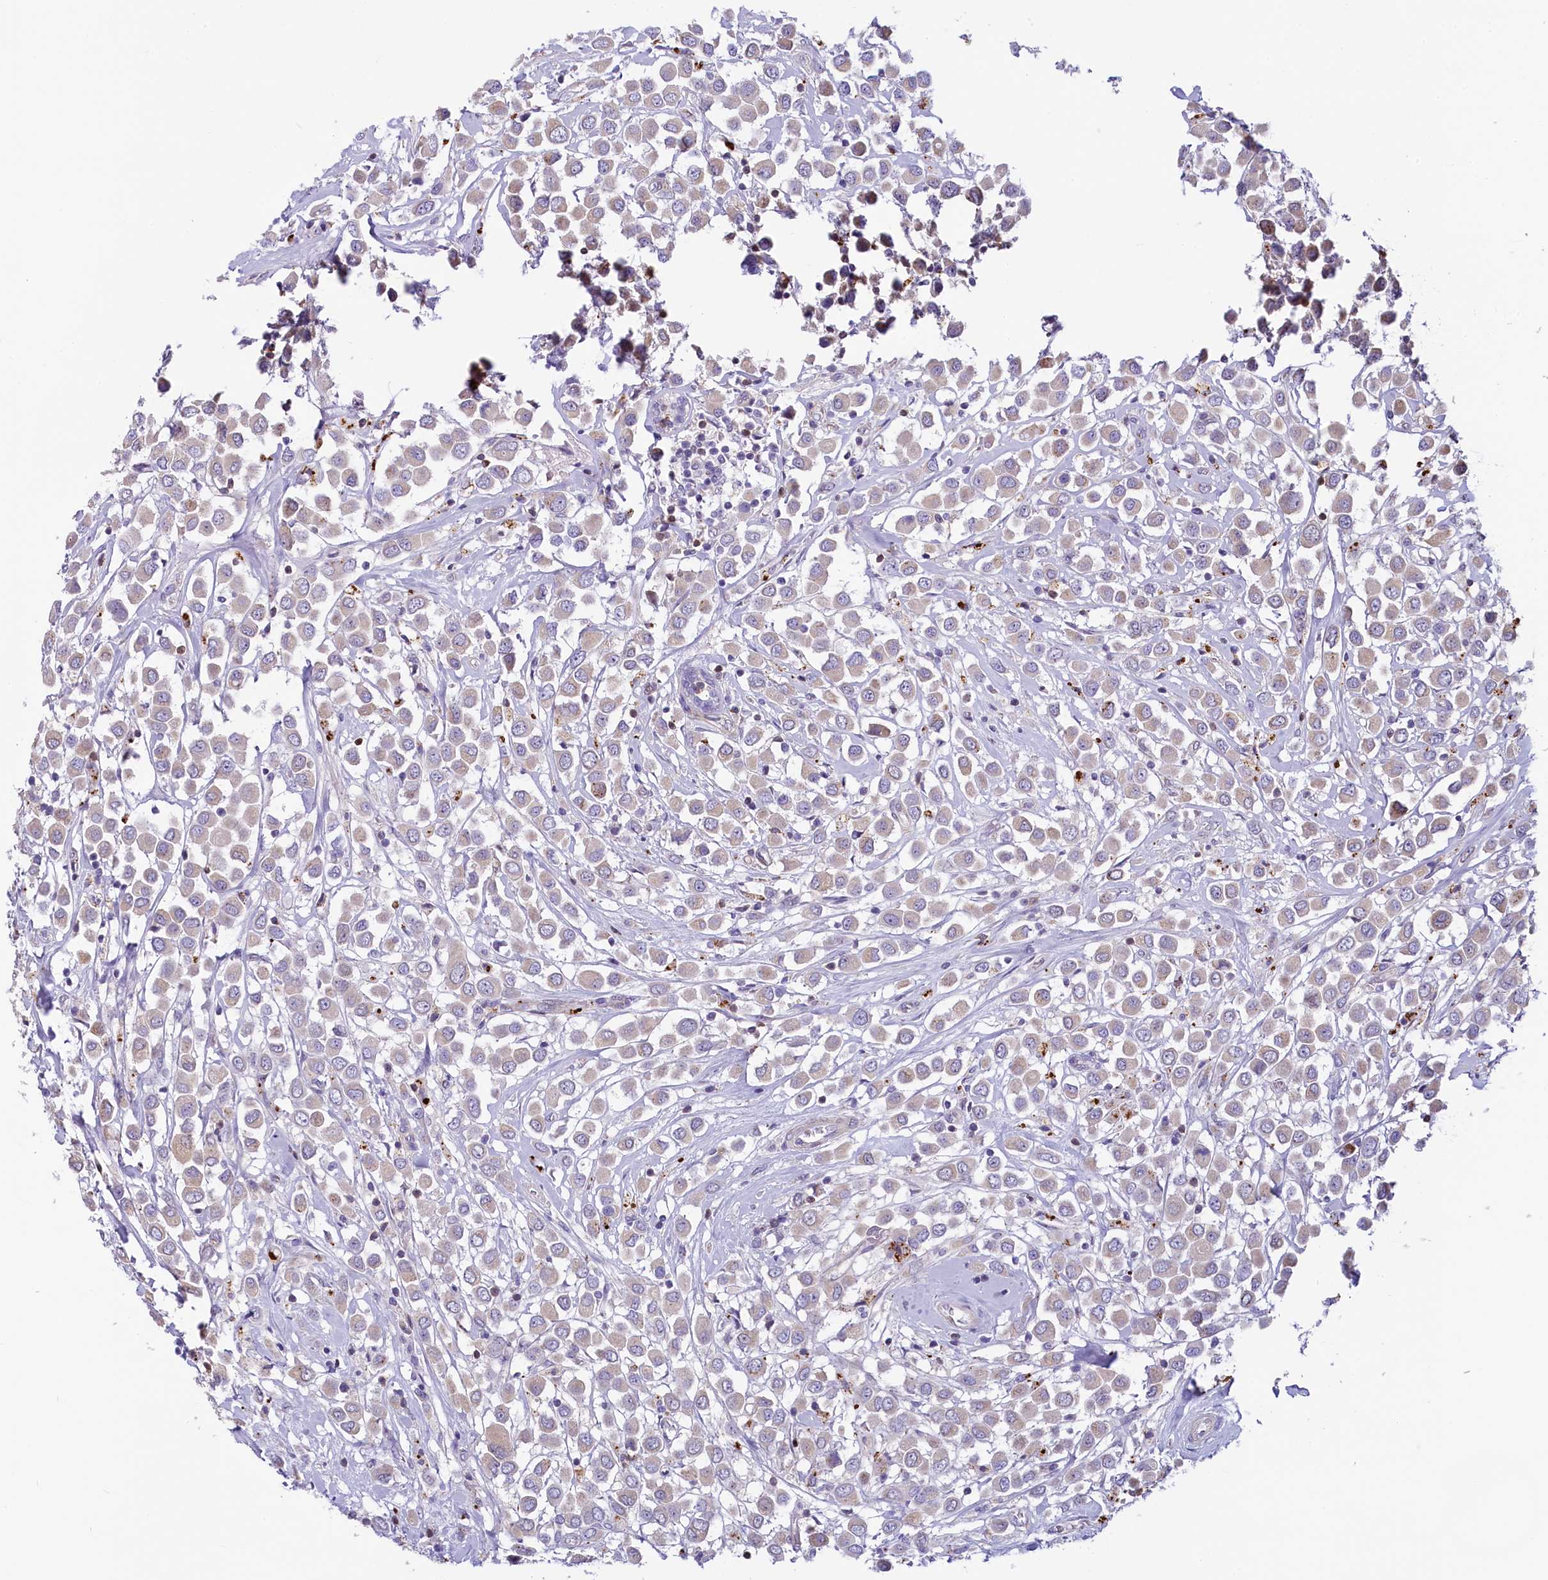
{"staining": {"intensity": "negative", "quantity": "none", "location": "none"}, "tissue": "breast cancer", "cell_type": "Tumor cells", "image_type": "cancer", "snomed": [{"axis": "morphology", "description": "Duct carcinoma"}, {"axis": "topography", "description": "Breast"}], "caption": "Immunohistochemistry micrograph of neoplastic tissue: breast intraductal carcinoma stained with DAB exhibits no significant protein expression in tumor cells.", "gene": "LMOD3", "patient": {"sex": "female", "age": 61}}